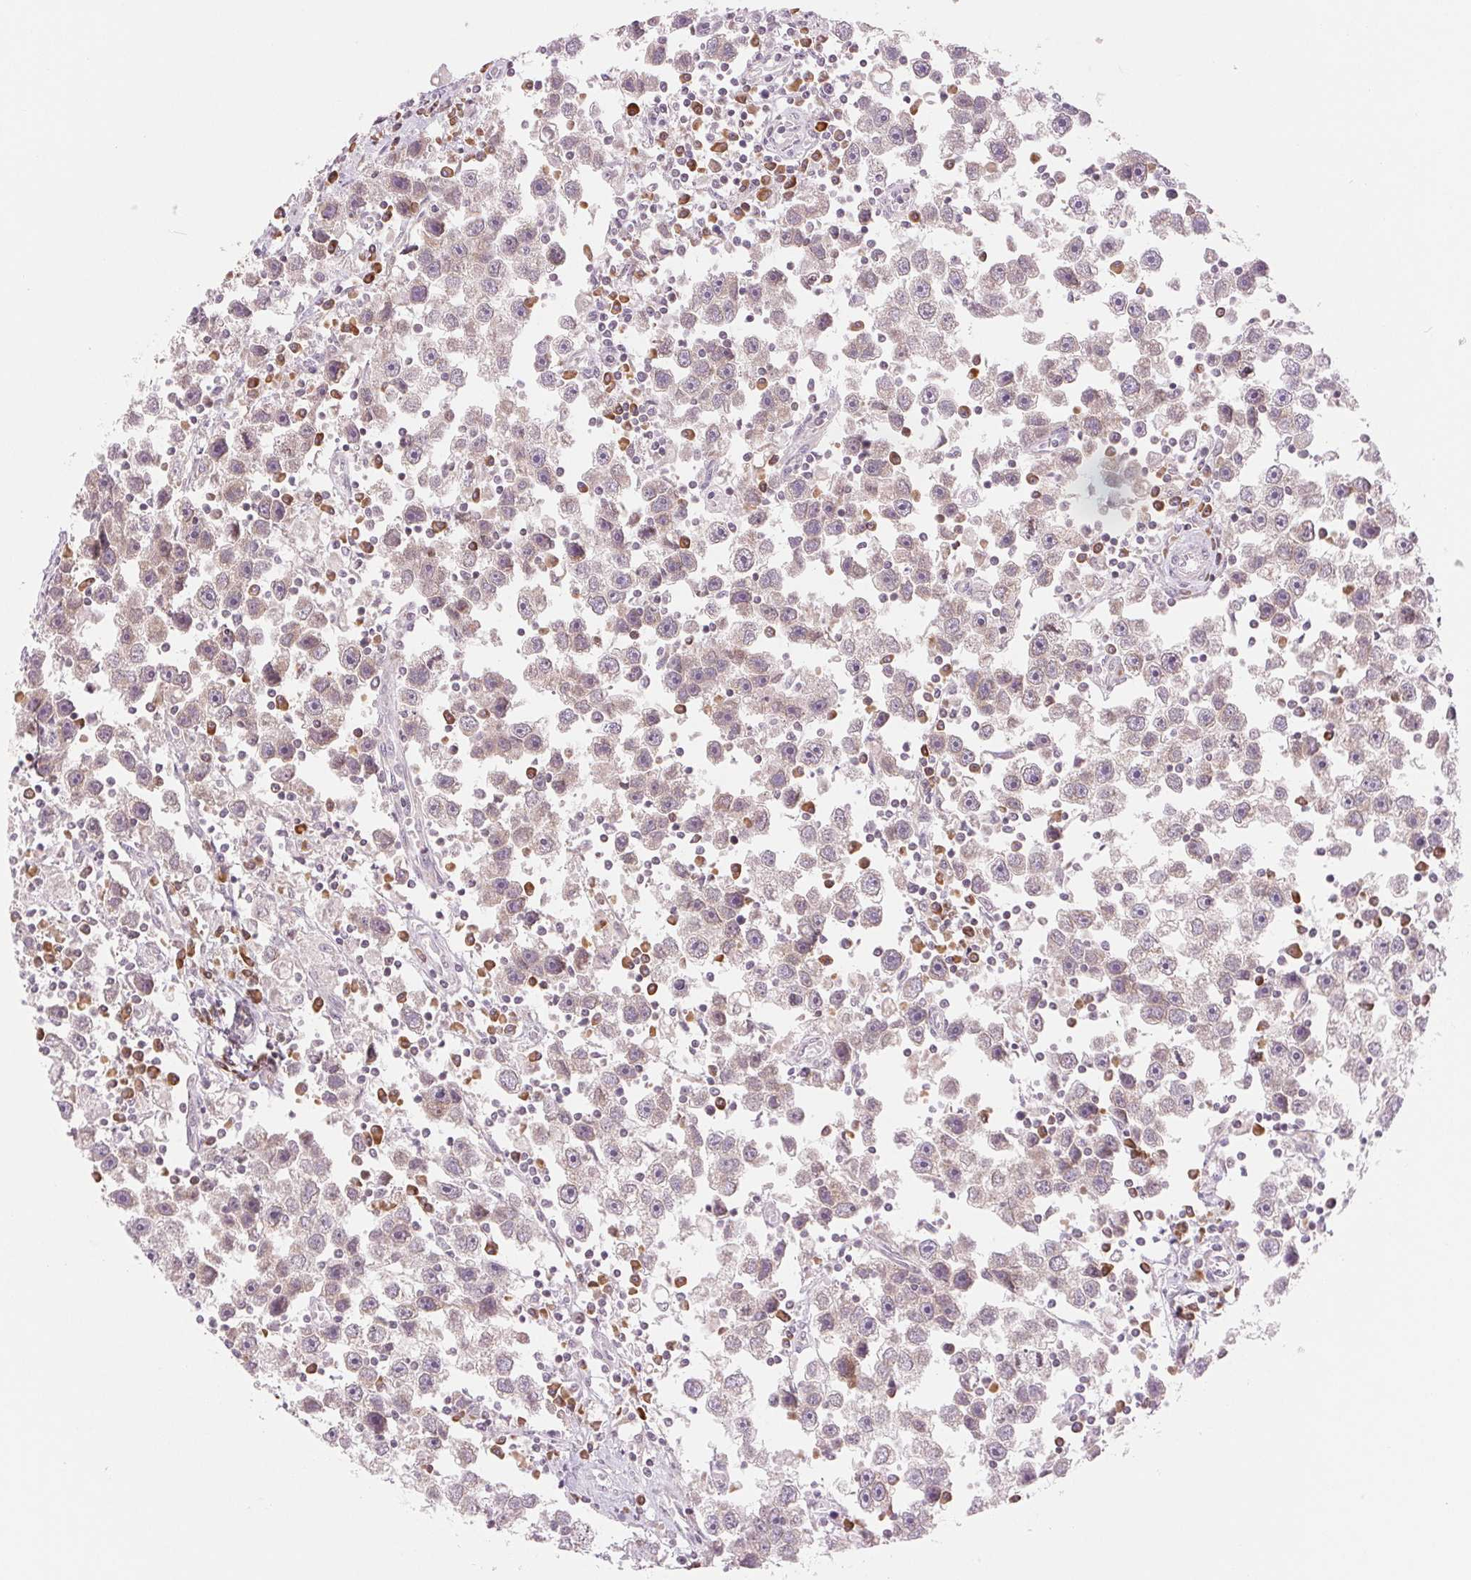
{"staining": {"intensity": "weak", "quantity": "25%-75%", "location": "cytoplasmic/membranous"}, "tissue": "testis cancer", "cell_type": "Tumor cells", "image_type": "cancer", "snomed": [{"axis": "morphology", "description": "Seminoma, NOS"}, {"axis": "topography", "description": "Testis"}], "caption": "High-magnification brightfield microscopy of testis cancer (seminoma) stained with DAB (3,3'-diaminobenzidine) (brown) and counterstained with hematoxylin (blue). tumor cells exhibit weak cytoplasmic/membranous staining is identified in about25%-75% of cells.", "gene": "TECR", "patient": {"sex": "male", "age": 30}}